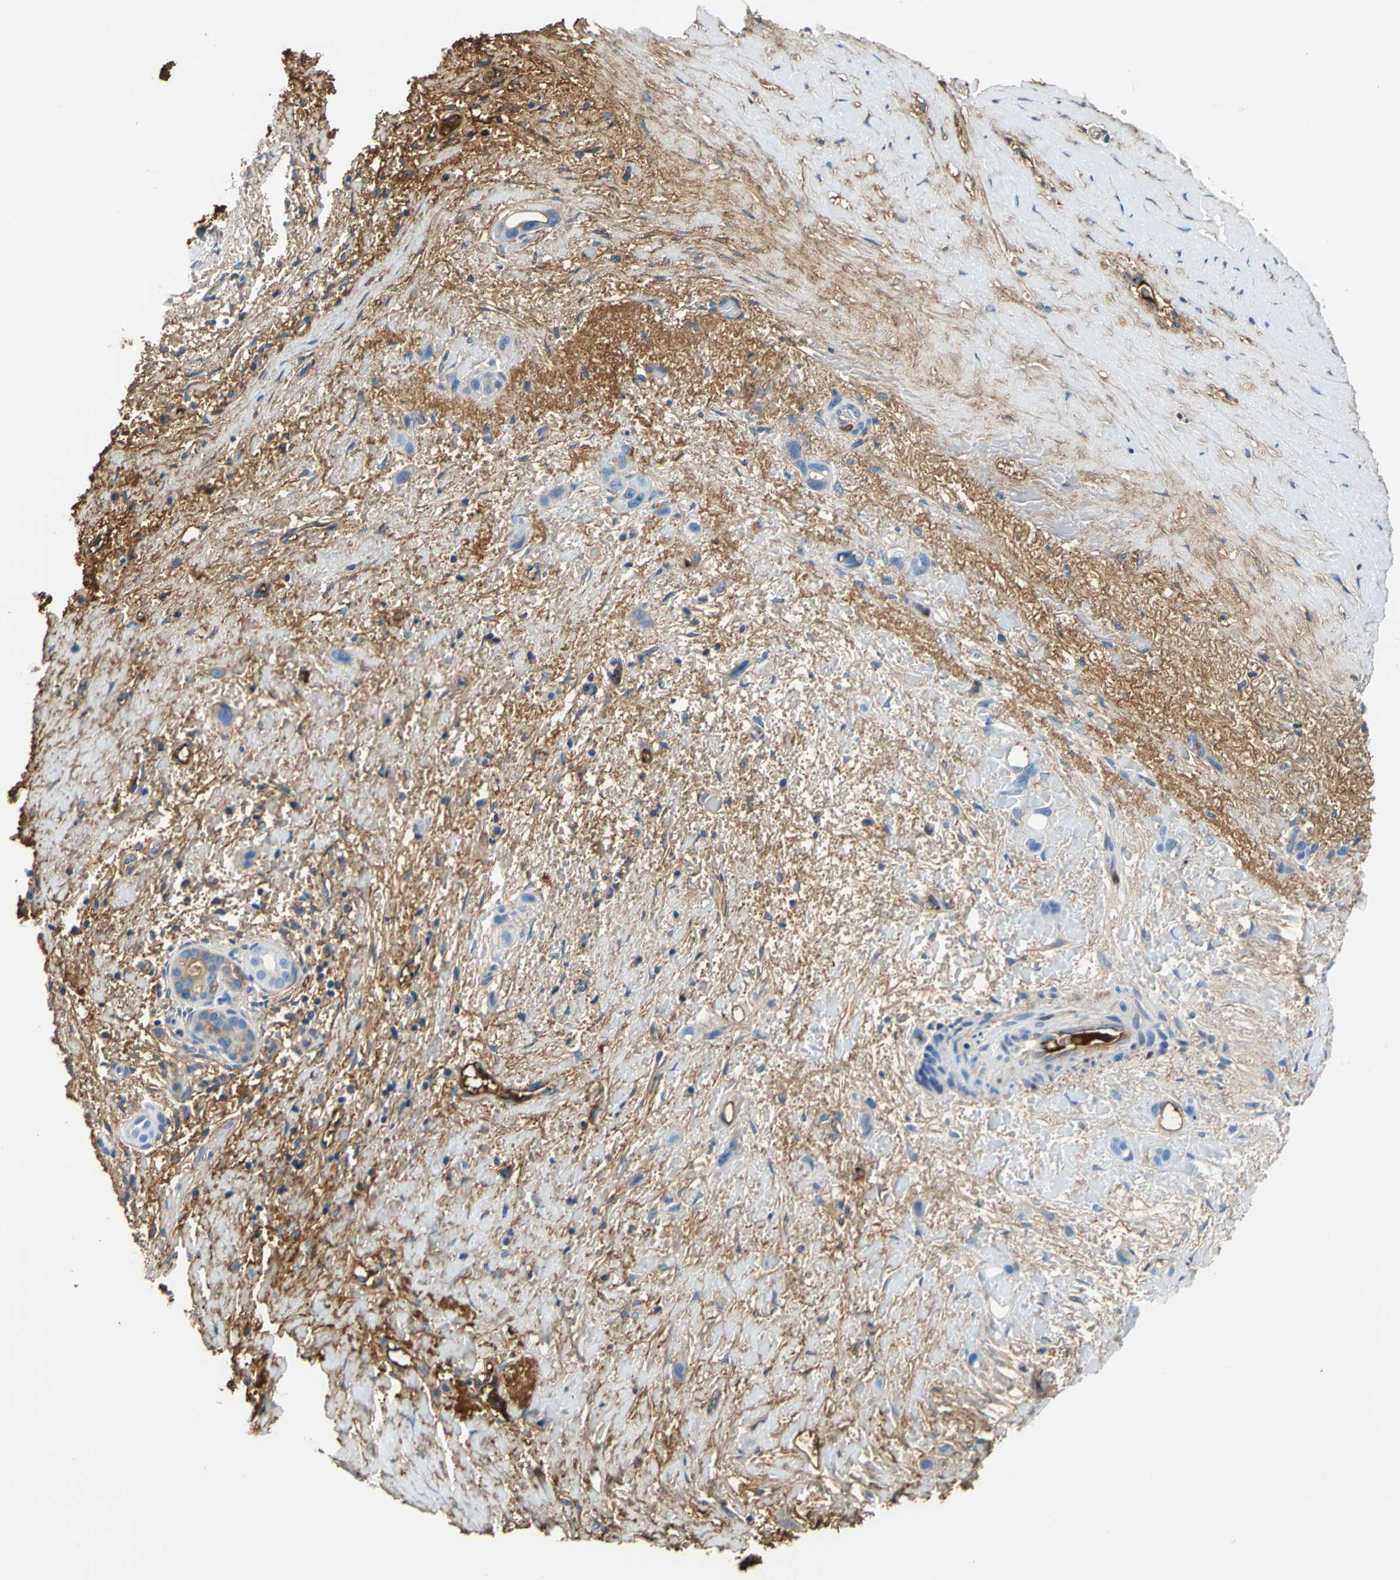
{"staining": {"intensity": "moderate", "quantity": "<25%", "location": "cytoplasmic/membranous"}, "tissue": "liver cancer", "cell_type": "Tumor cells", "image_type": "cancer", "snomed": [{"axis": "morphology", "description": "Cholangiocarcinoma"}, {"axis": "topography", "description": "Liver"}], "caption": "The histopathology image exhibits immunohistochemical staining of cholangiocarcinoma (liver). There is moderate cytoplasmic/membranous staining is appreciated in about <25% of tumor cells. (Brightfield microscopy of DAB IHC at high magnification).", "gene": "ALB", "patient": {"sex": "female", "age": 65}}